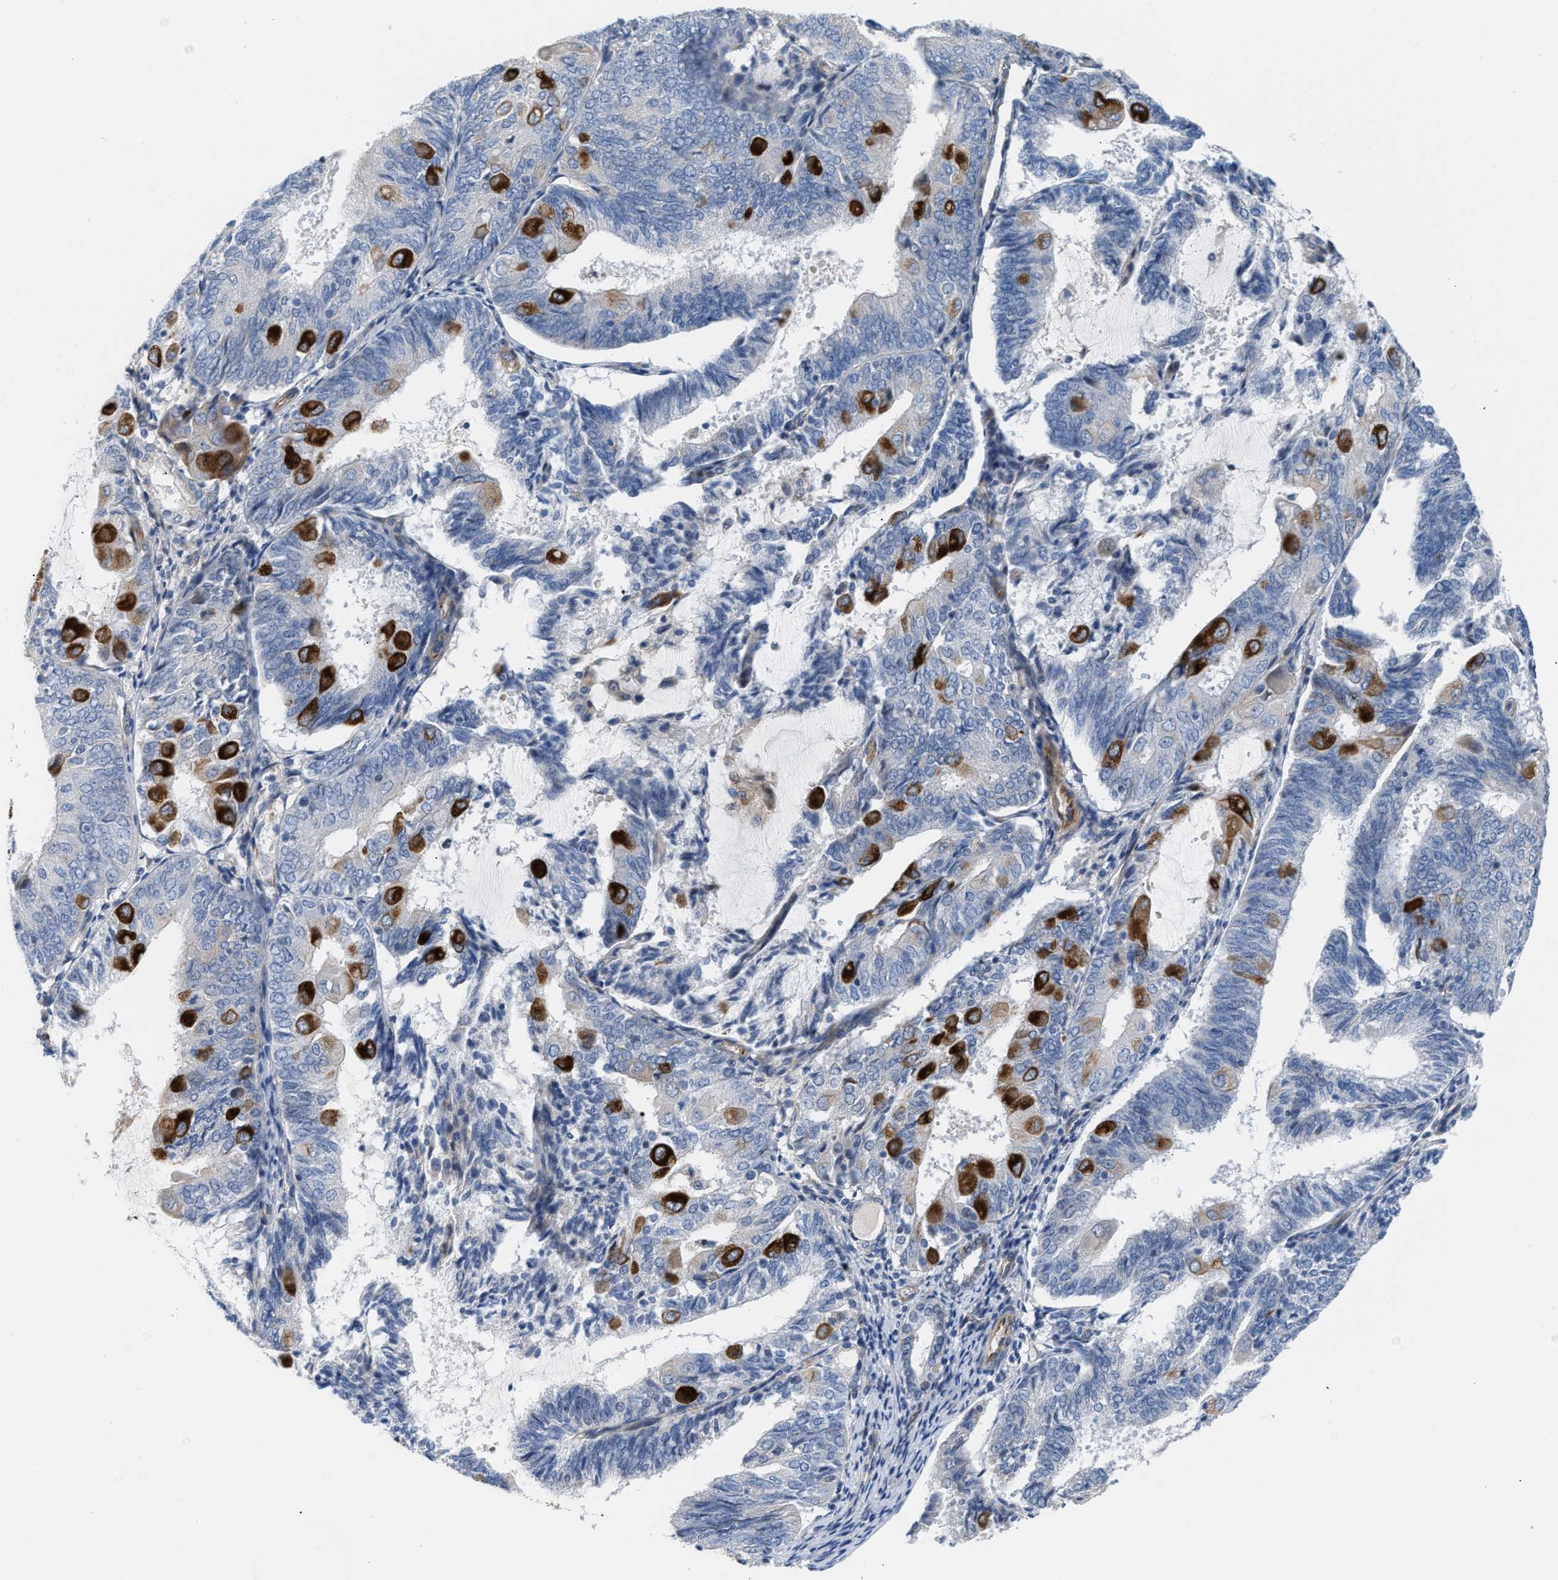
{"staining": {"intensity": "strong", "quantity": "<25%", "location": "cytoplasmic/membranous"}, "tissue": "endometrial cancer", "cell_type": "Tumor cells", "image_type": "cancer", "snomed": [{"axis": "morphology", "description": "Adenocarcinoma, NOS"}, {"axis": "topography", "description": "Endometrium"}], "caption": "Tumor cells reveal medium levels of strong cytoplasmic/membranous expression in approximately <25% of cells in human endometrial adenocarcinoma. (DAB IHC with brightfield microscopy, high magnification).", "gene": "TFPI", "patient": {"sex": "female", "age": 81}}